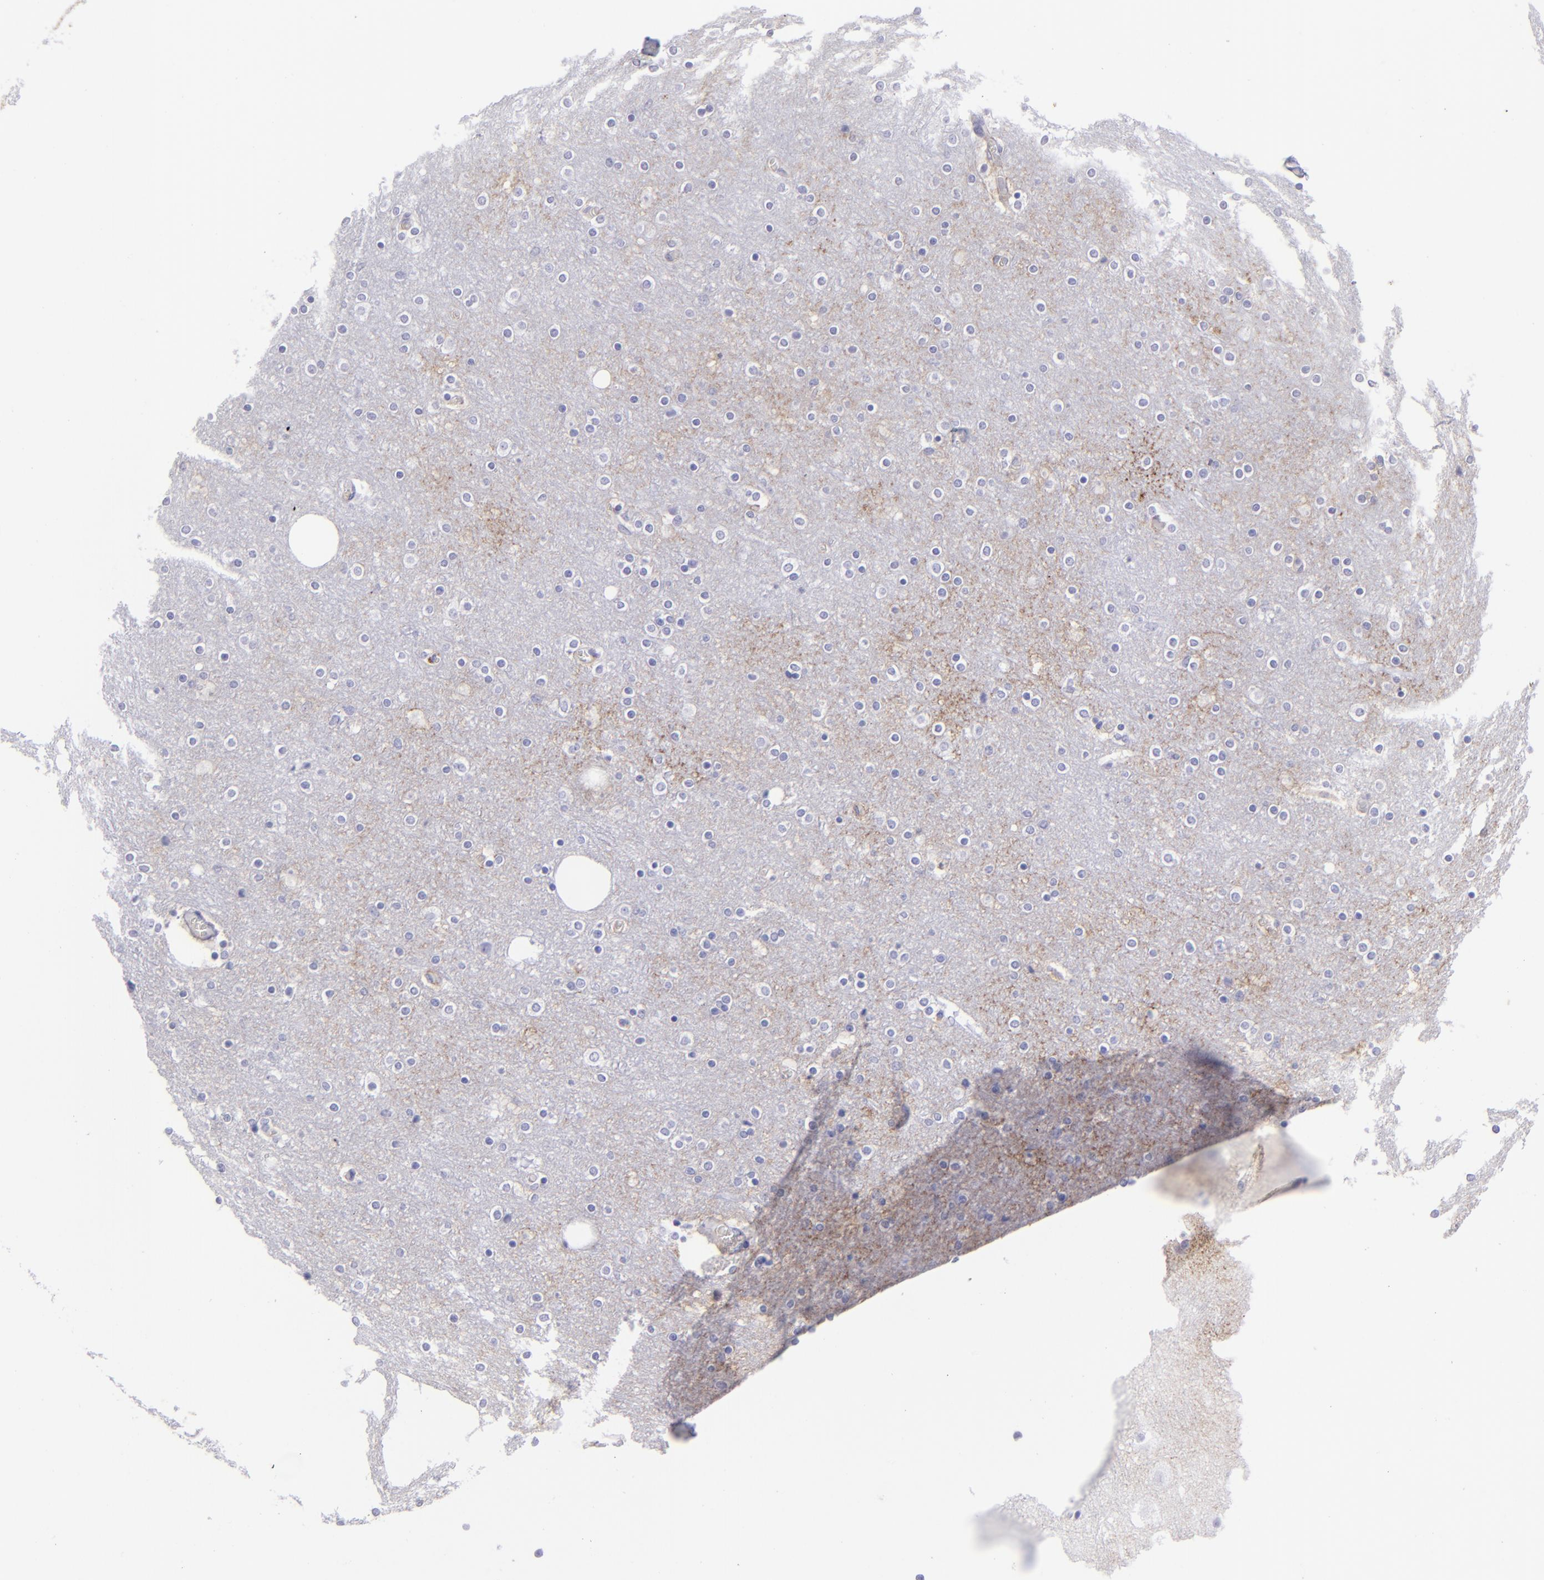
{"staining": {"intensity": "negative", "quantity": "none", "location": "none"}, "tissue": "cerebral cortex", "cell_type": "Endothelial cells", "image_type": "normal", "snomed": [{"axis": "morphology", "description": "Normal tissue, NOS"}, {"axis": "topography", "description": "Cerebral cortex"}], "caption": "This is an IHC micrograph of benign cerebral cortex. There is no expression in endothelial cells.", "gene": "SLC1A3", "patient": {"sex": "female", "age": 54}}